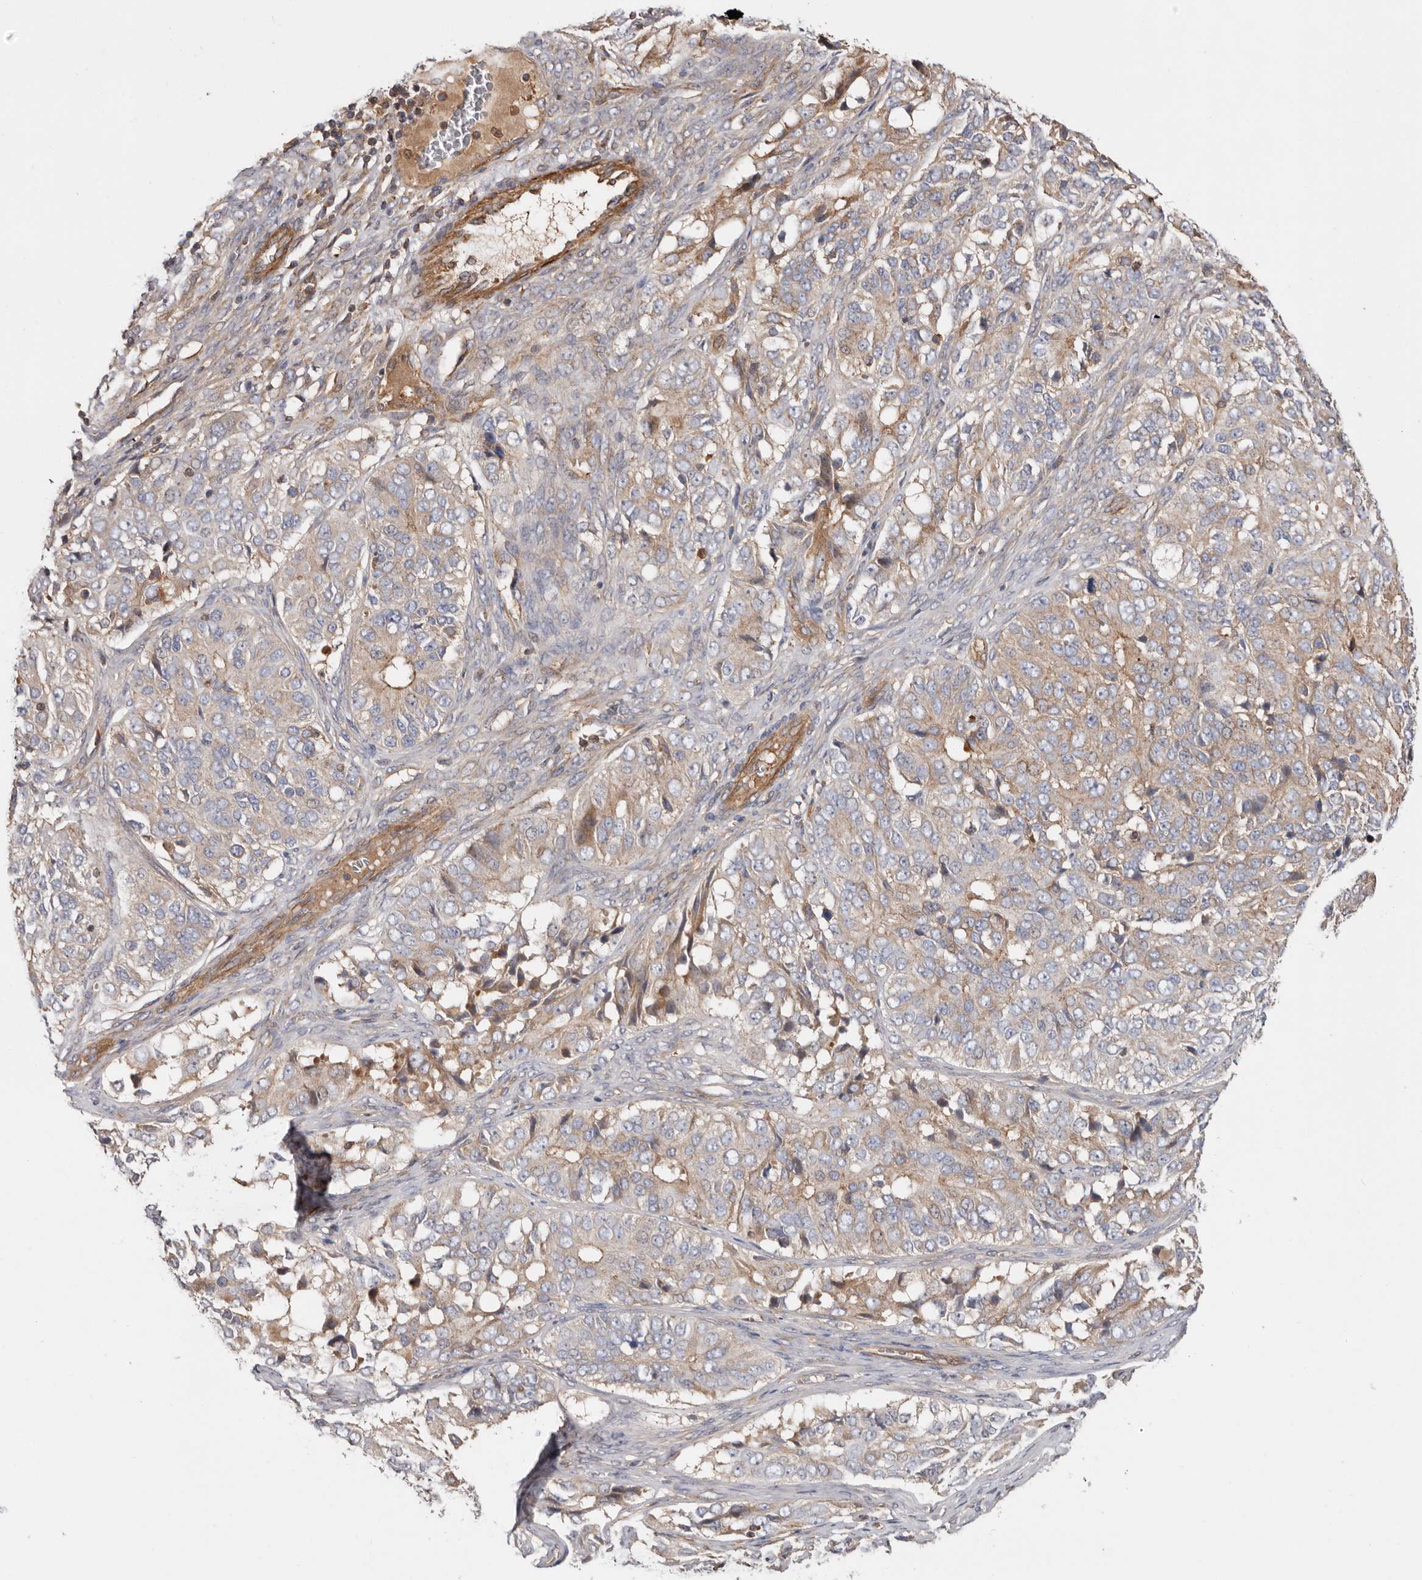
{"staining": {"intensity": "weak", "quantity": "25%-75%", "location": "cytoplasmic/membranous"}, "tissue": "ovarian cancer", "cell_type": "Tumor cells", "image_type": "cancer", "snomed": [{"axis": "morphology", "description": "Carcinoma, endometroid"}, {"axis": "topography", "description": "Ovary"}], "caption": "A high-resolution histopathology image shows immunohistochemistry (IHC) staining of ovarian cancer (endometroid carcinoma), which exhibits weak cytoplasmic/membranous expression in approximately 25%-75% of tumor cells.", "gene": "TMC7", "patient": {"sex": "female", "age": 51}}